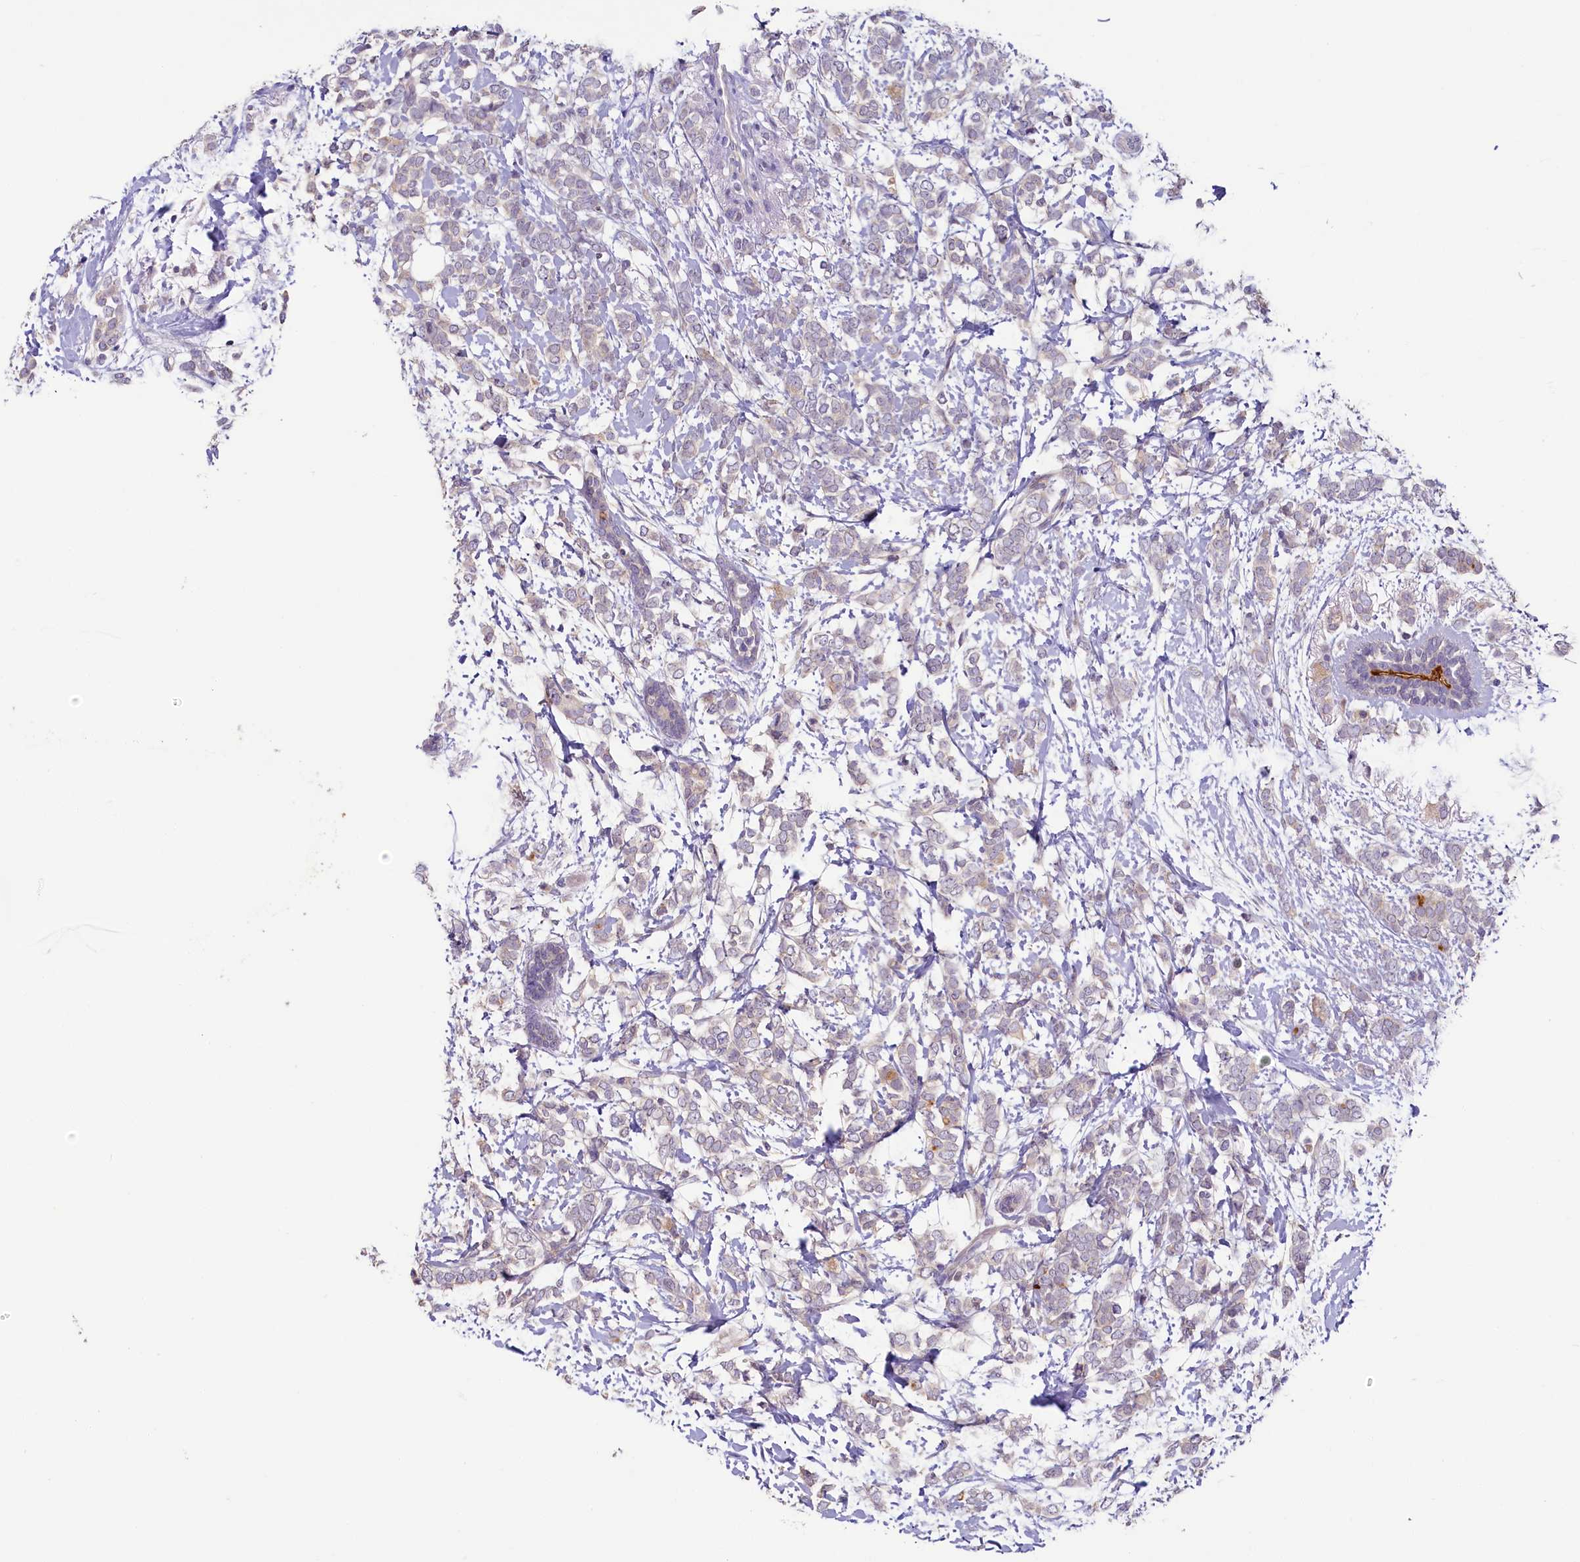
{"staining": {"intensity": "weak", "quantity": "<25%", "location": "cytoplasmic/membranous"}, "tissue": "breast cancer", "cell_type": "Tumor cells", "image_type": "cancer", "snomed": [{"axis": "morphology", "description": "Normal tissue, NOS"}, {"axis": "morphology", "description": "Lobular carcinoma"}, {"axis": "topography", "description": "Breast"}], "caption": "The histopathology image demonstrates no significant positivity in tumor cells of breast lobular carcinoma.", "gene": "PDE6D", "patient": {"sex": "female", "age": 47}}